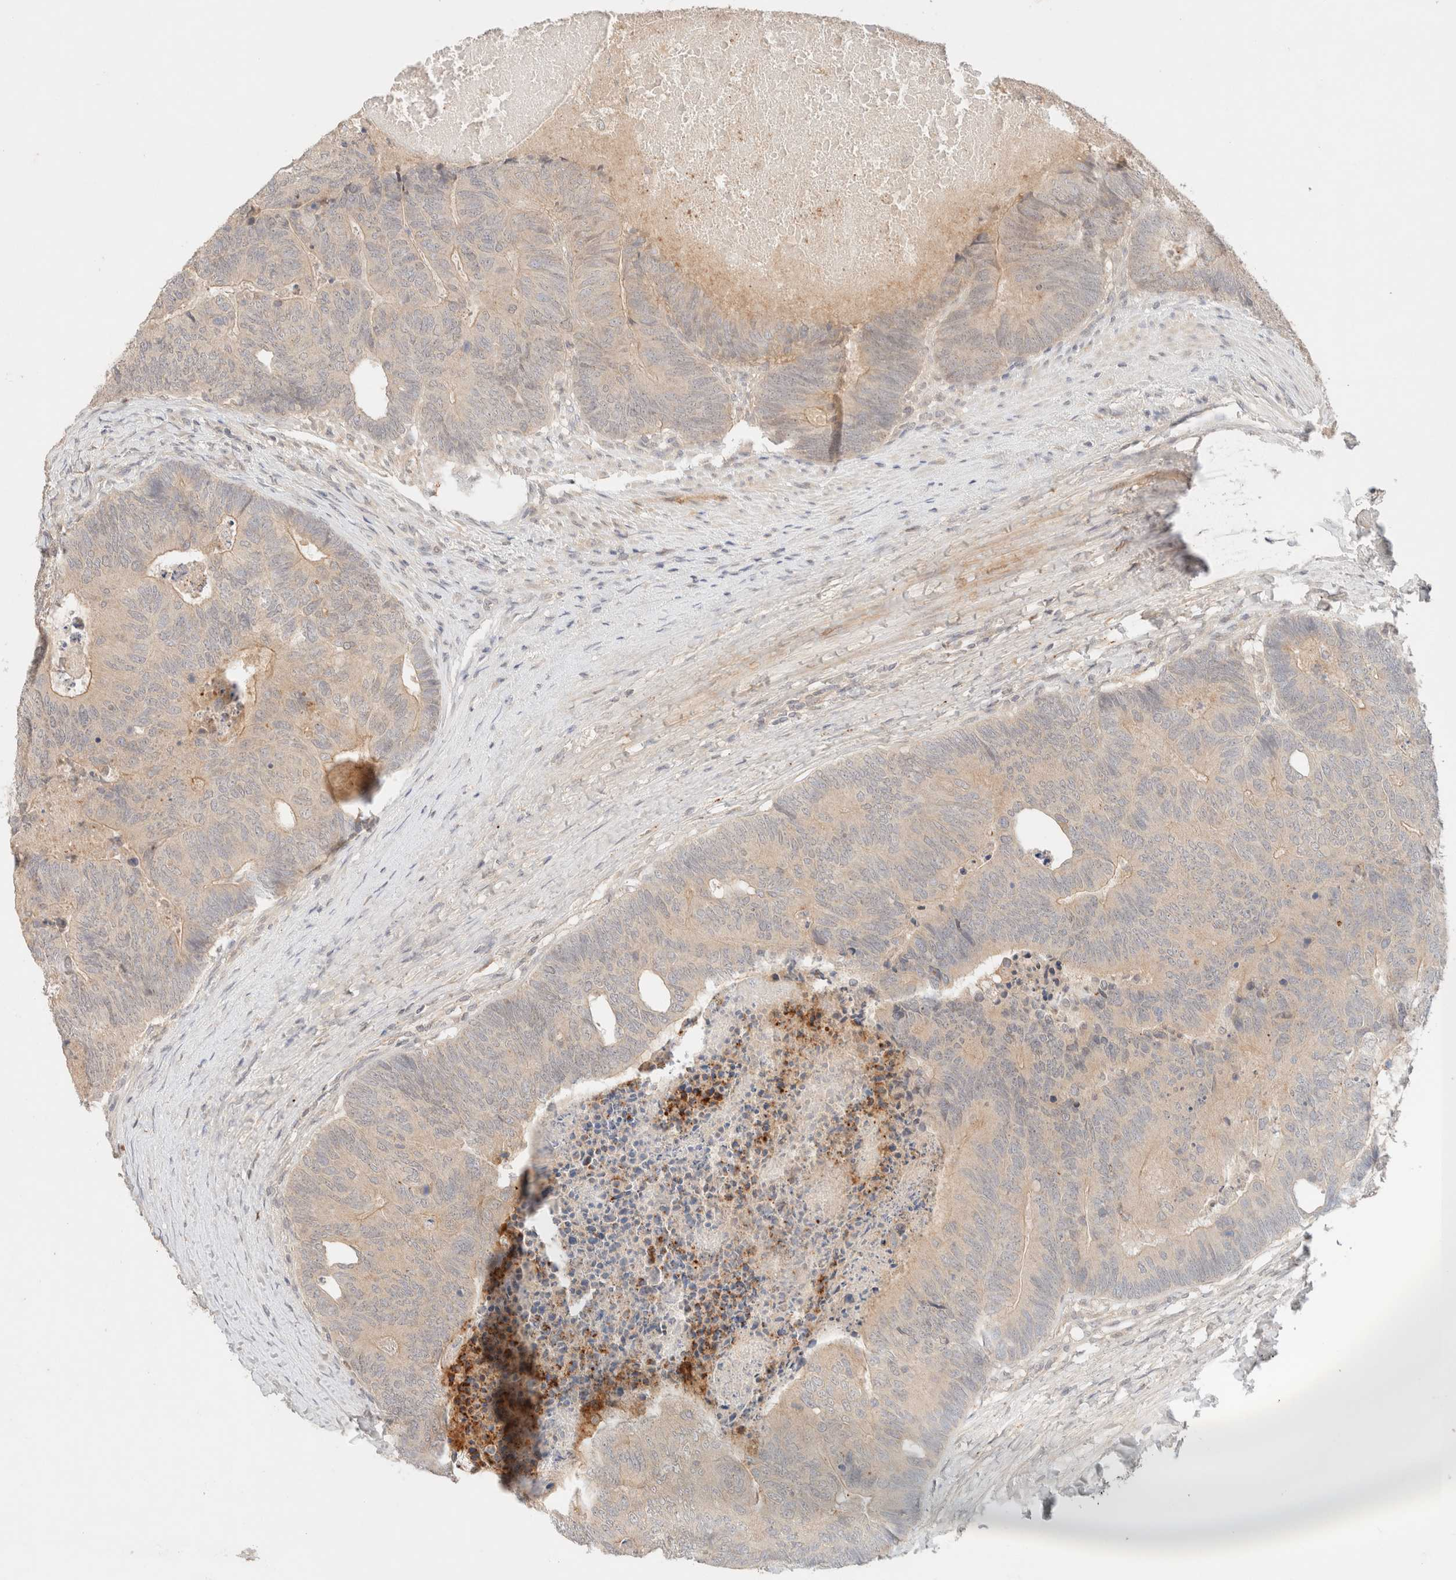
{"staining": {"intensity": "weak", "quantity": "<25%", "location": "cytoplasmic/membranous"}, "tissue": "colorectal cancer", "cell_type": "Tumor cells", "image_type": "cancer", "snomed": [{"axis": "morphology", "description": "Adenocarcinoma, NOS"}, {"axis": "topography", "description": "Colon"}], "caption": "Tumor cells show no significant protein staining in colorectal cancer.", "gene": "SARM1", "patient": {"sex": "female", "age": 67}}